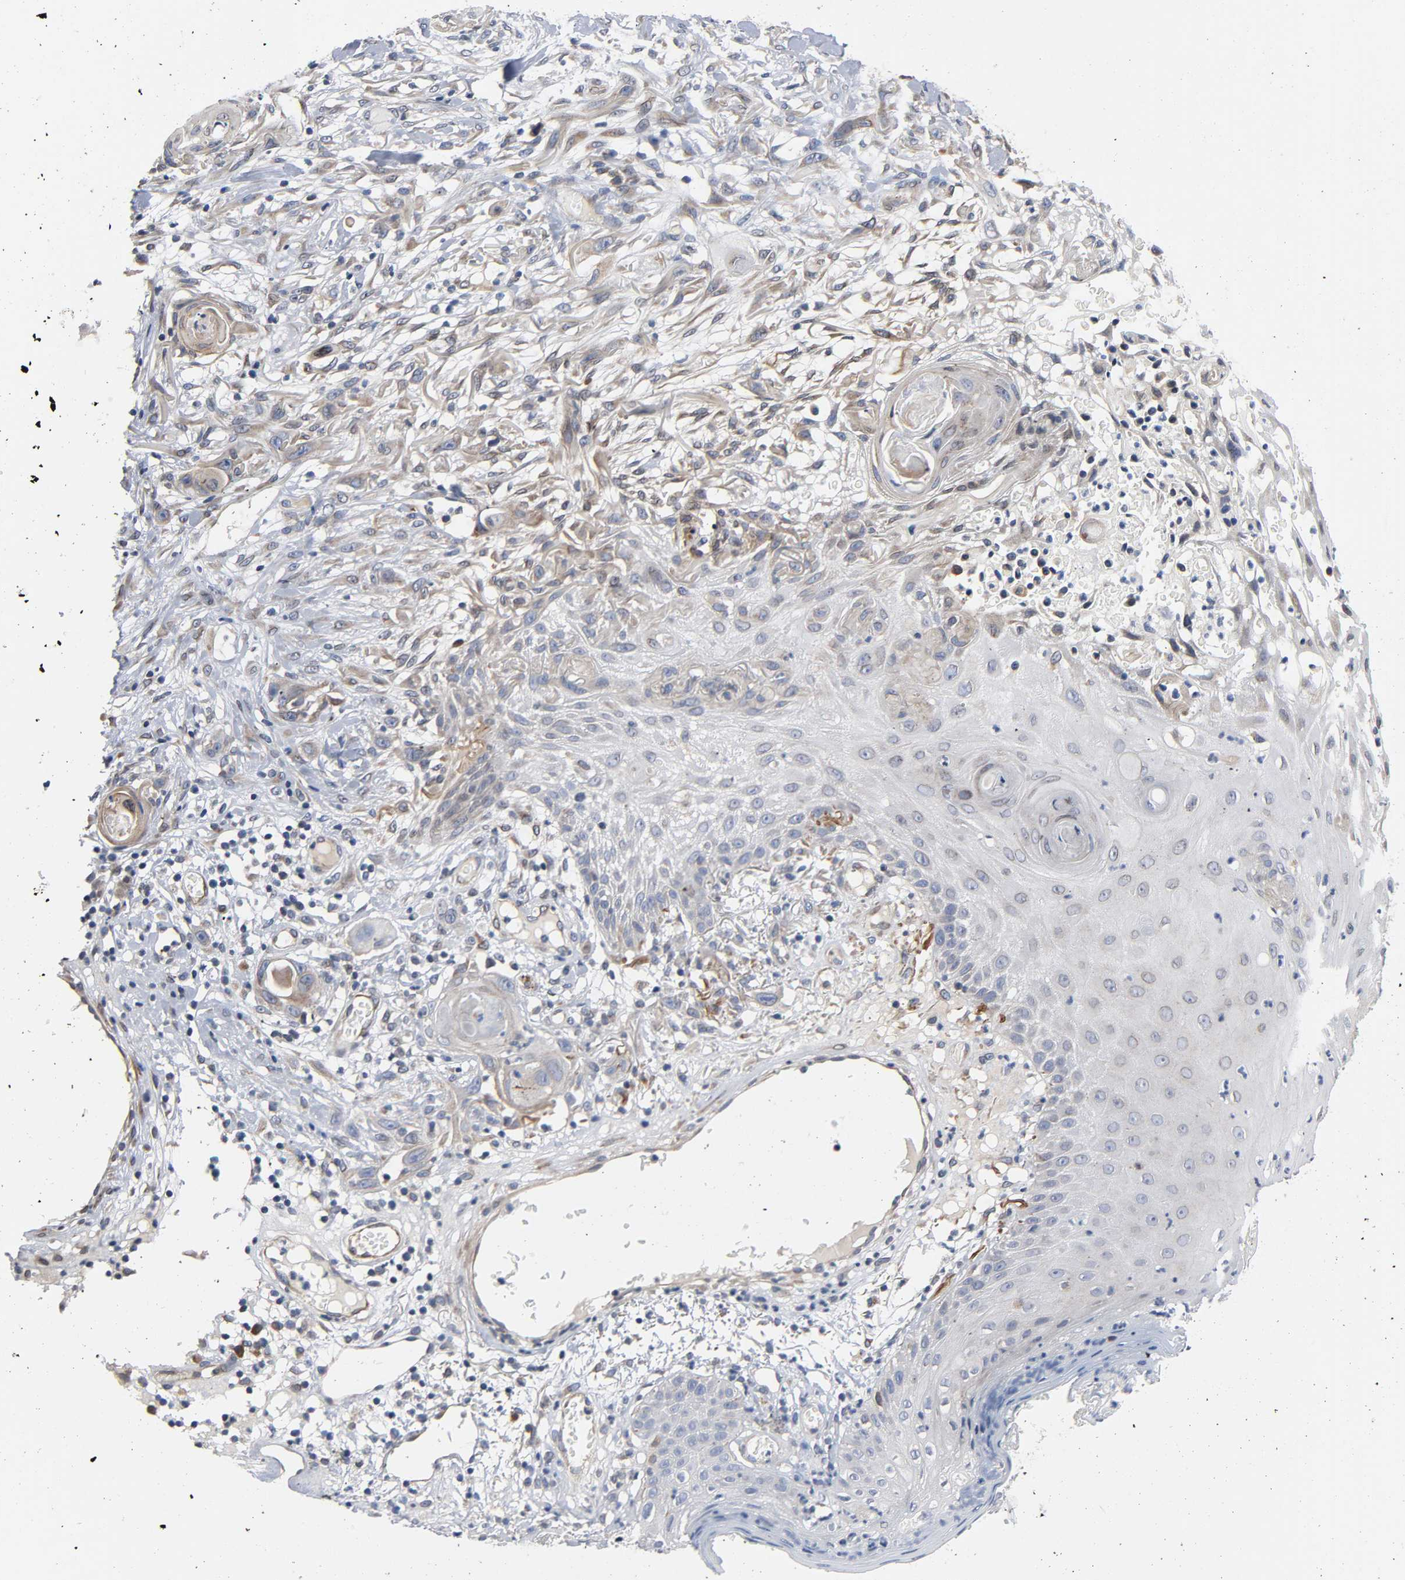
{"staining": {"intensity": "negative", "quantity": "none", "location": "none"}, "tissue": "skin cancer", "cell_type": "Tumor cells", "image_type": "cancer", "snomed": [{"axis": "morphology", "description": "Normal tissue, NOS"}, {"axis": "morphology", "description": "Squamous cell carcinoma, NOS"}, {"axis": "topography", "description": "Skin"}], "caption": "Histopathology image shows no protein staining in tumor cells of skin cancer tissue.", "gene": "ASB6", "patient": {"sex": "female", "age": 59}}